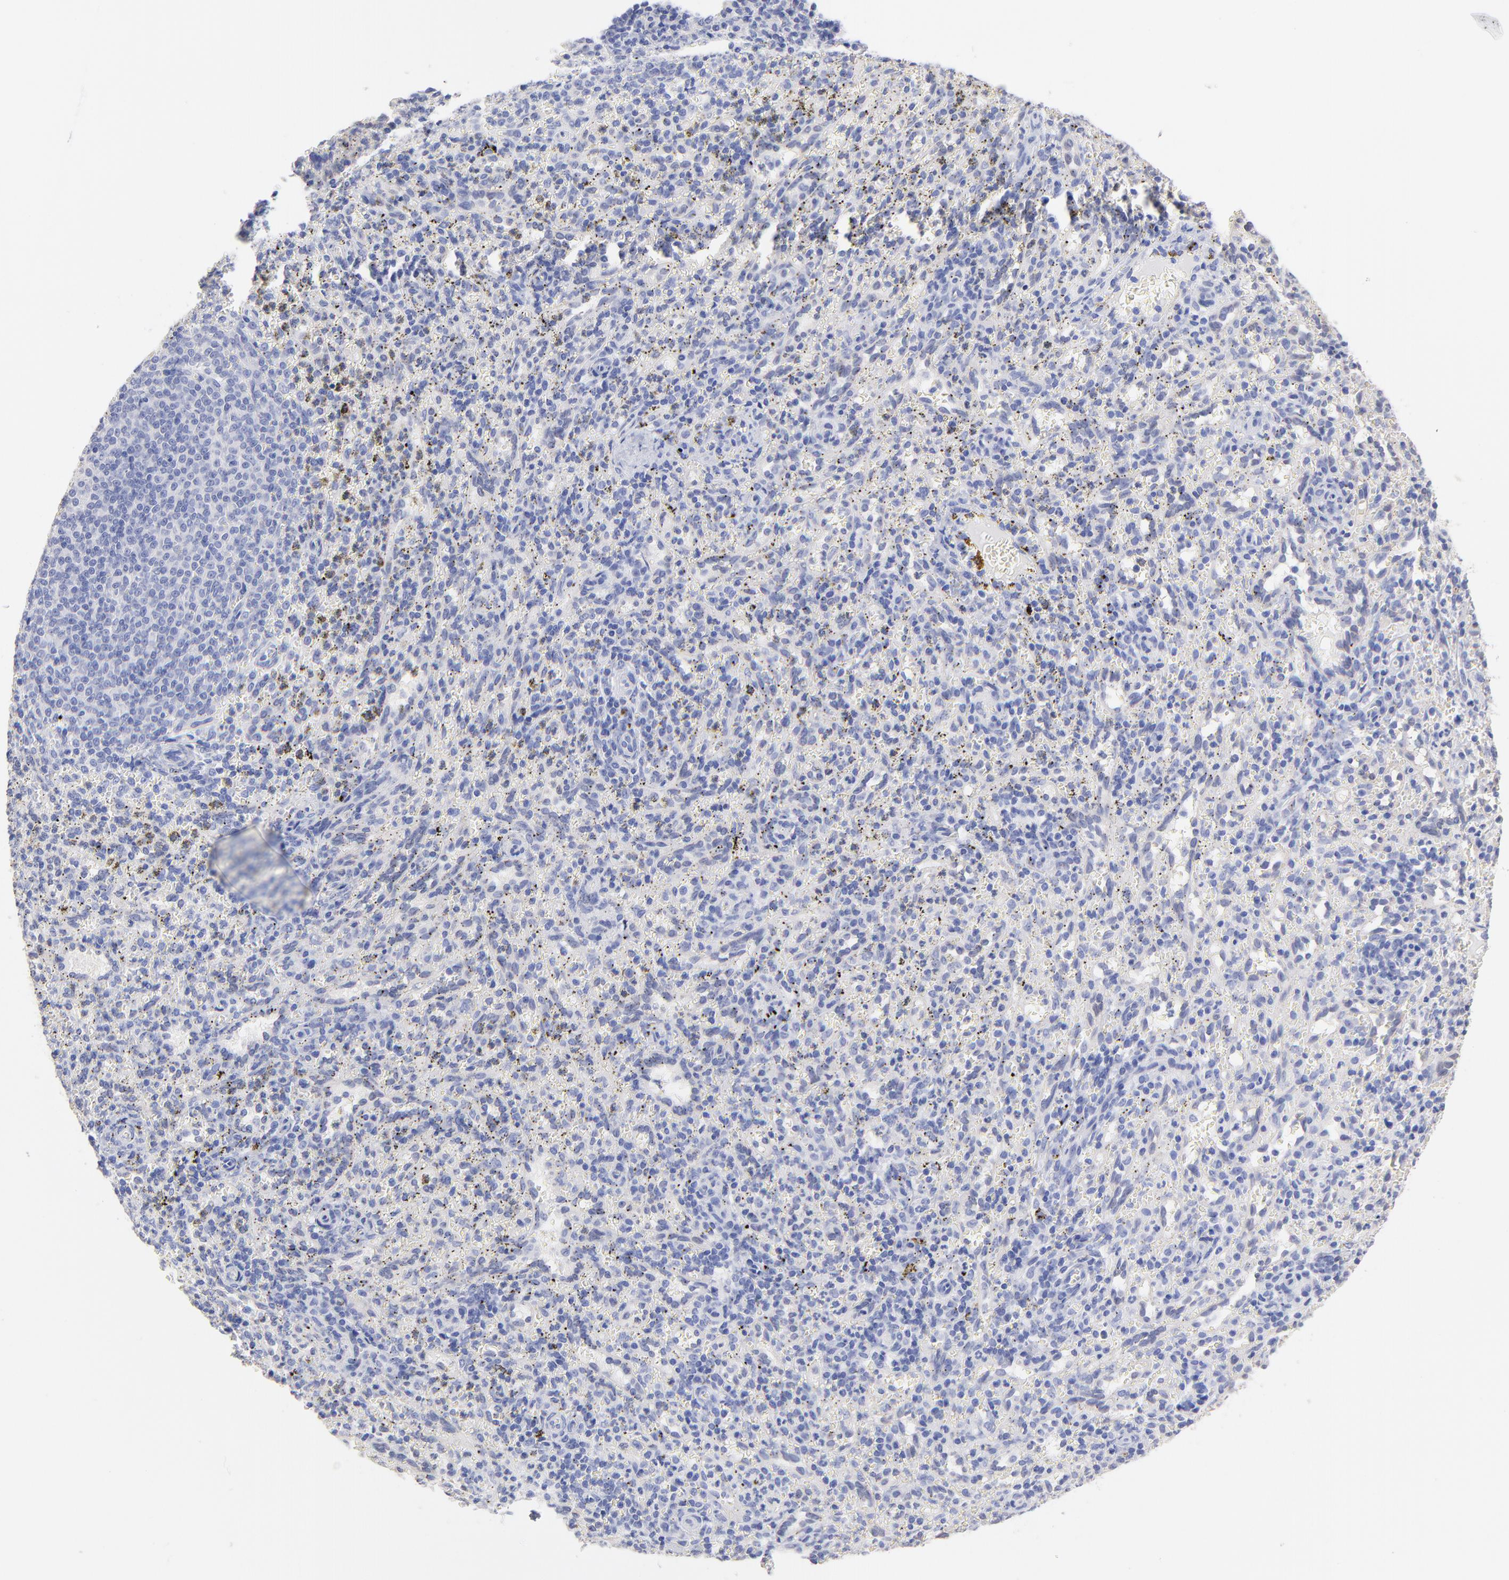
{"staining": {"intensity": "negative", "quantity": "none", "location": "none"}, "tissue": "spleen", "cell_type": "Cells in red pulp", "image_type": "normal", "snomed": [{"axis": "morphology", "description": "Normal tissue, NOS"}, {"axis": "topography", "description": "Spleen"}], "caption": "The IHC micrograph has no significant positivity in cells in red pulp of spleen. Nuclei are stained in blue.", "gene": "CFAP57", "patient": {"sex": "female", "age": 10}}